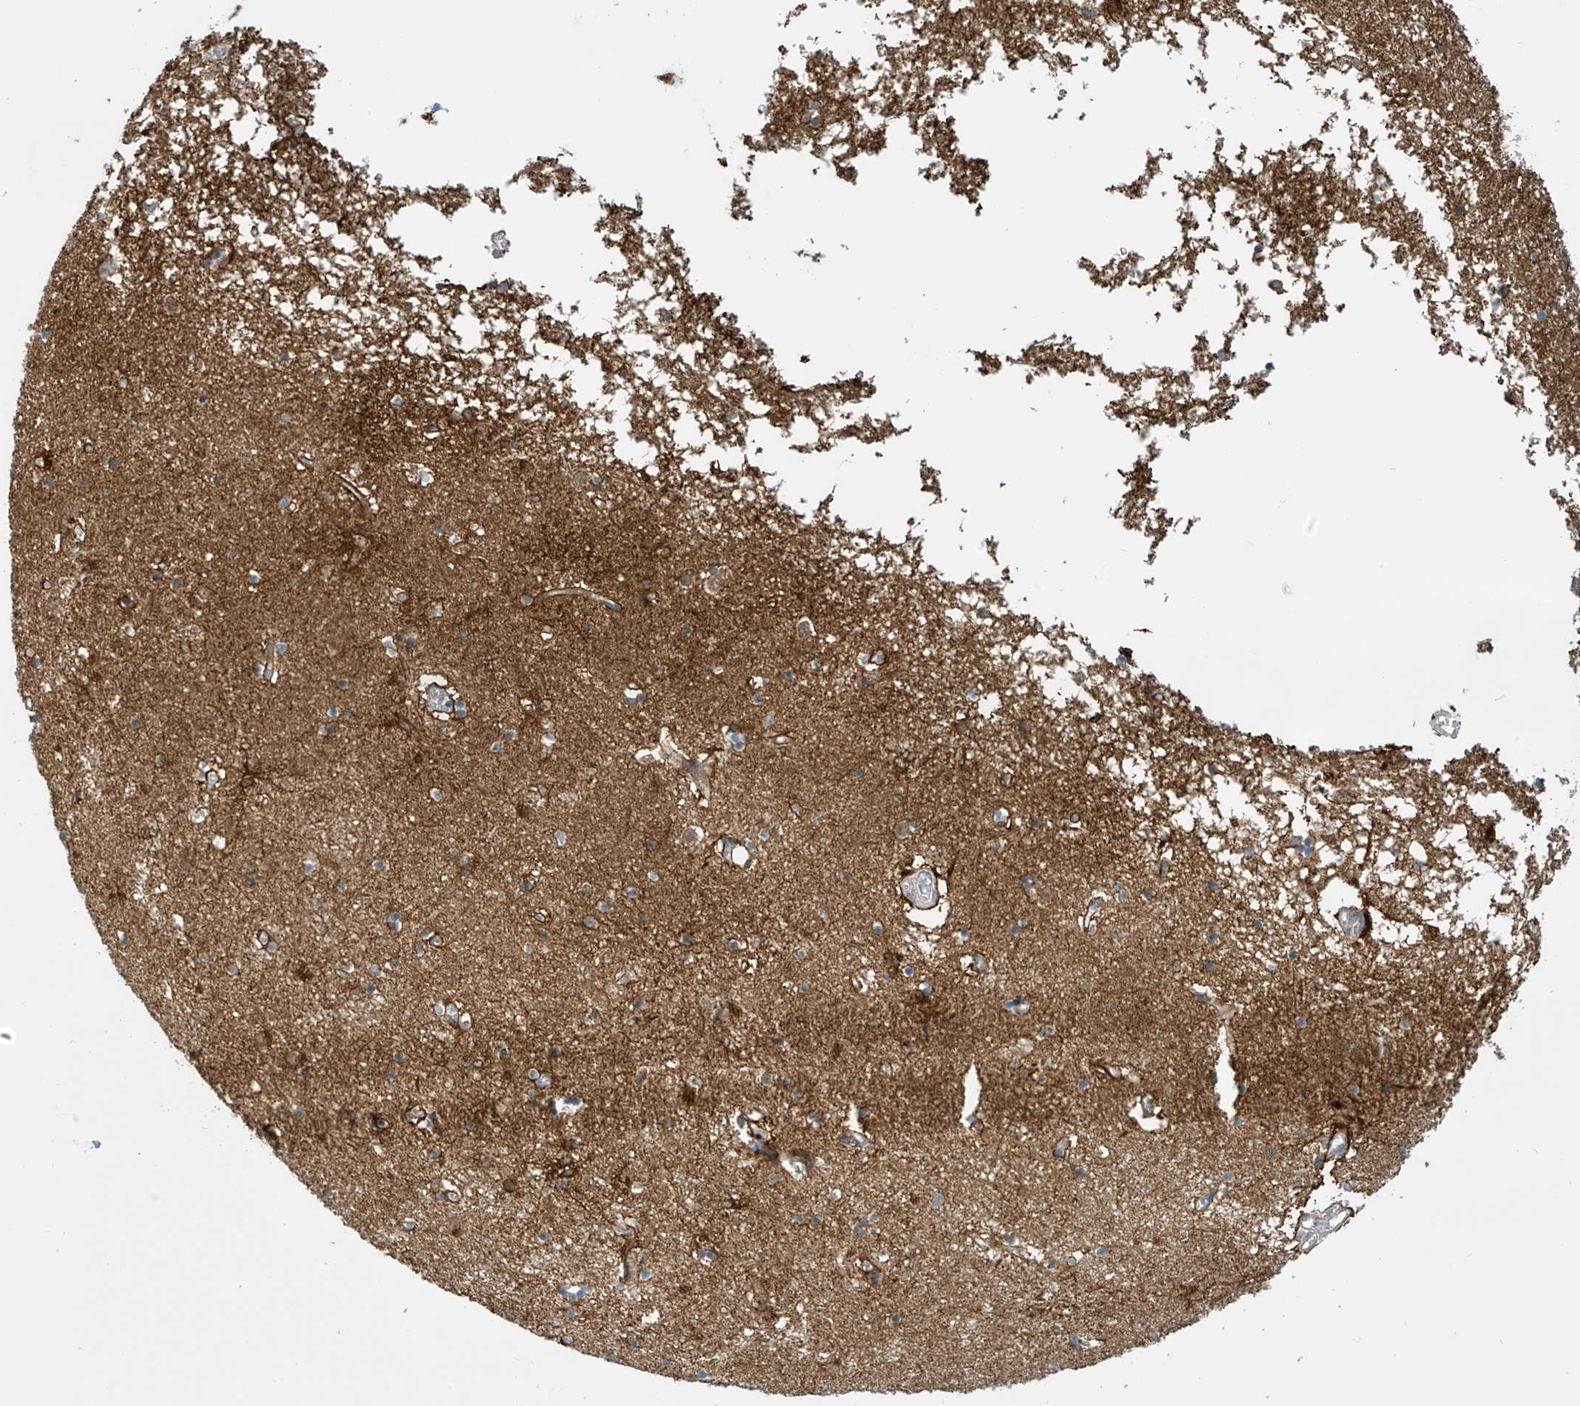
{"staining": {"intensity": "weak", "quantity": "25%-75%", "location": "cytoplasmic/membranous"}, "tissue": "hippocampus", "cell_type": "Glial cells", "image_type": "normal", "snomed": [{"axis": "morphology", "description": "Normal tissue, NOS"}, {"axis": "topography", "description": "Hippocampus"}], "caption": "High-magnification brightfield microscopy of normal hippocampus stained with DAB (brown) and counterstained with hematoxylin (blue). glial cells exhibit weak cytoplasmic/membranous positivity is appreciated in about25%-75% of cells.", "gene": "FSD1L", "patient": {"sex": "male", "age": 70}}